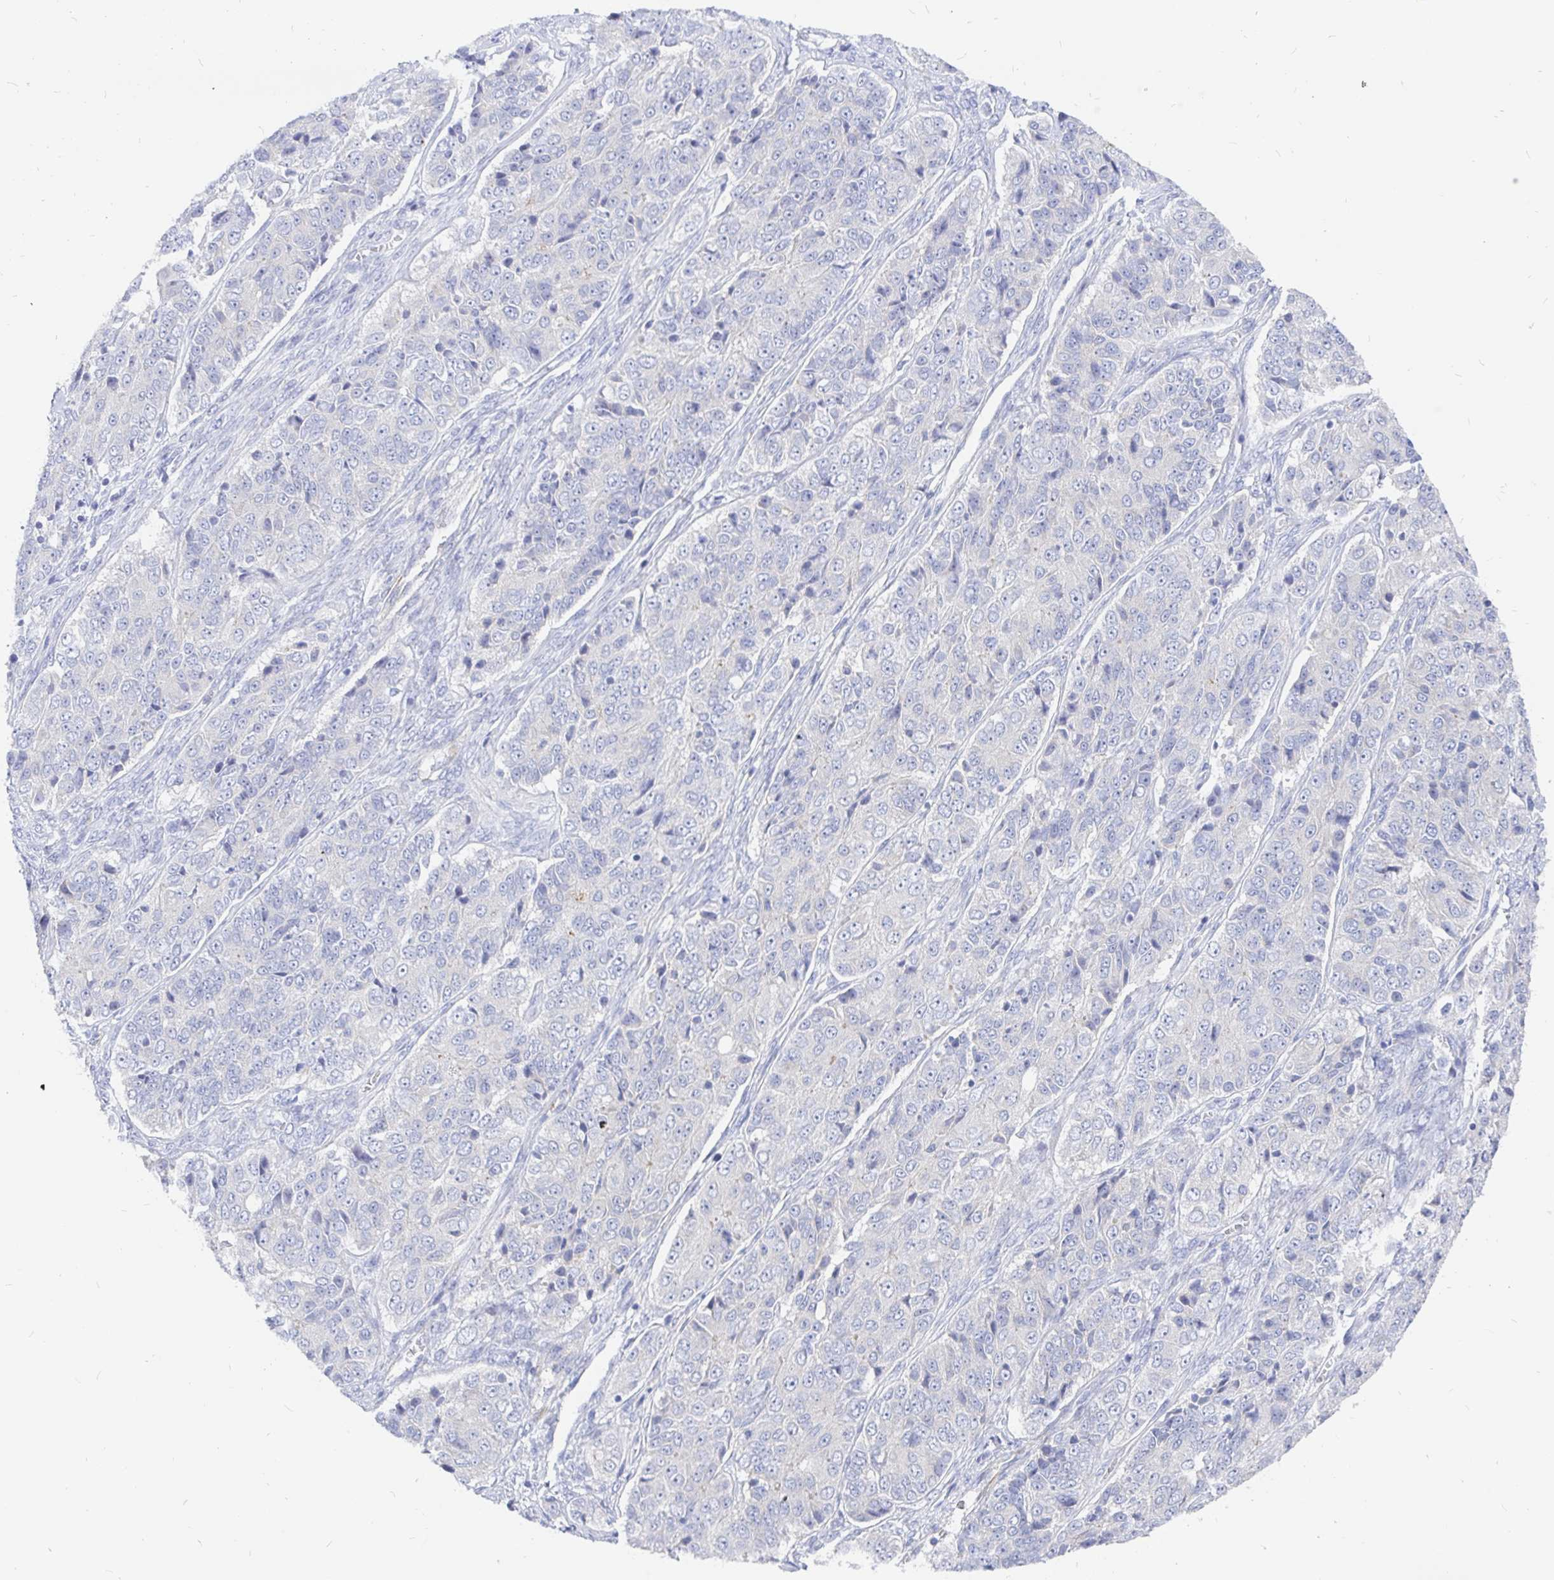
{"staining": {"intensity": "negative", "quantity": "none", "location": "none"}, "tissue": "ovarian cancer", "cell_type": "Tumor cells", "image_type": "cancer", "snomed": [{"axis": "morphology", "description": "Carcinoma, endometroid"}, {"axis": "topography", "description": "Ovary"}], "caption": "The histopathology image shows no significant positivity in tumor cells of ovarian cancer. (Stains: DAB immunohistochemistry with hematoxylin counter stain, Microscopy: brightfield microscopy at high magnification).", "gene": "COX16", "patient": {"sex": "female", "age": 51}}